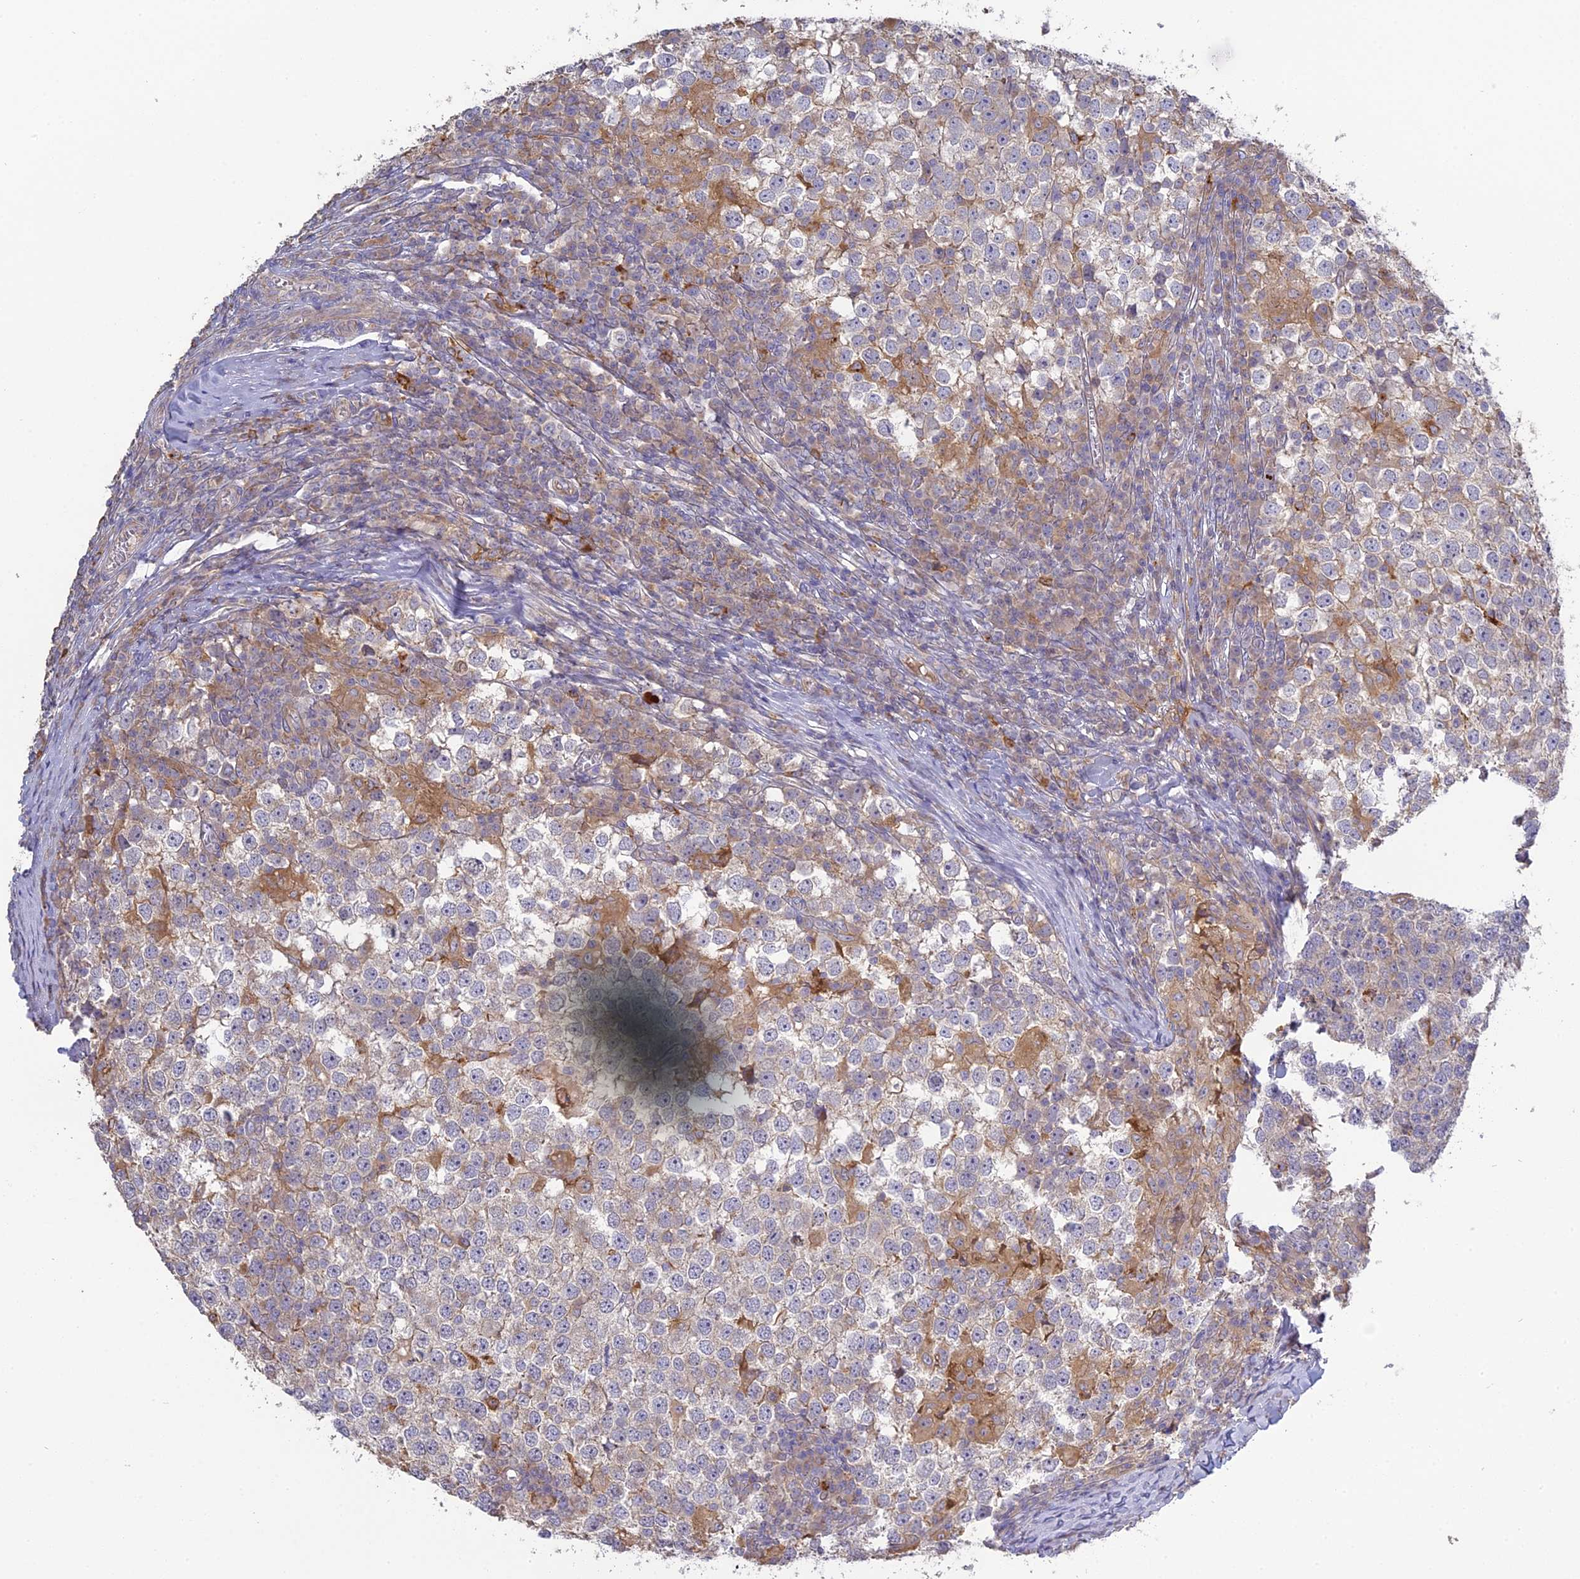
{"staining": {"intensity": "moderate", "quantity": "<25%", "location": "cytoplasmic/membranous"}, "tissue": "testis cancer", "cell_type": "Tumor cells", "image_type": "cancer", "snomed": [{"axis": "morphology", "description": "Seminoma, NOS"}, {"axis": "topography", "description": "Testis"}], "caption": "Testis cancer stained for a protein (brown) demonstrates moderate cytoplasmic/membranous positive expression in approximately <25% of tumor cells.", "gene": "SFT2D2", "patient": {"sex": "male", "age": 65}}